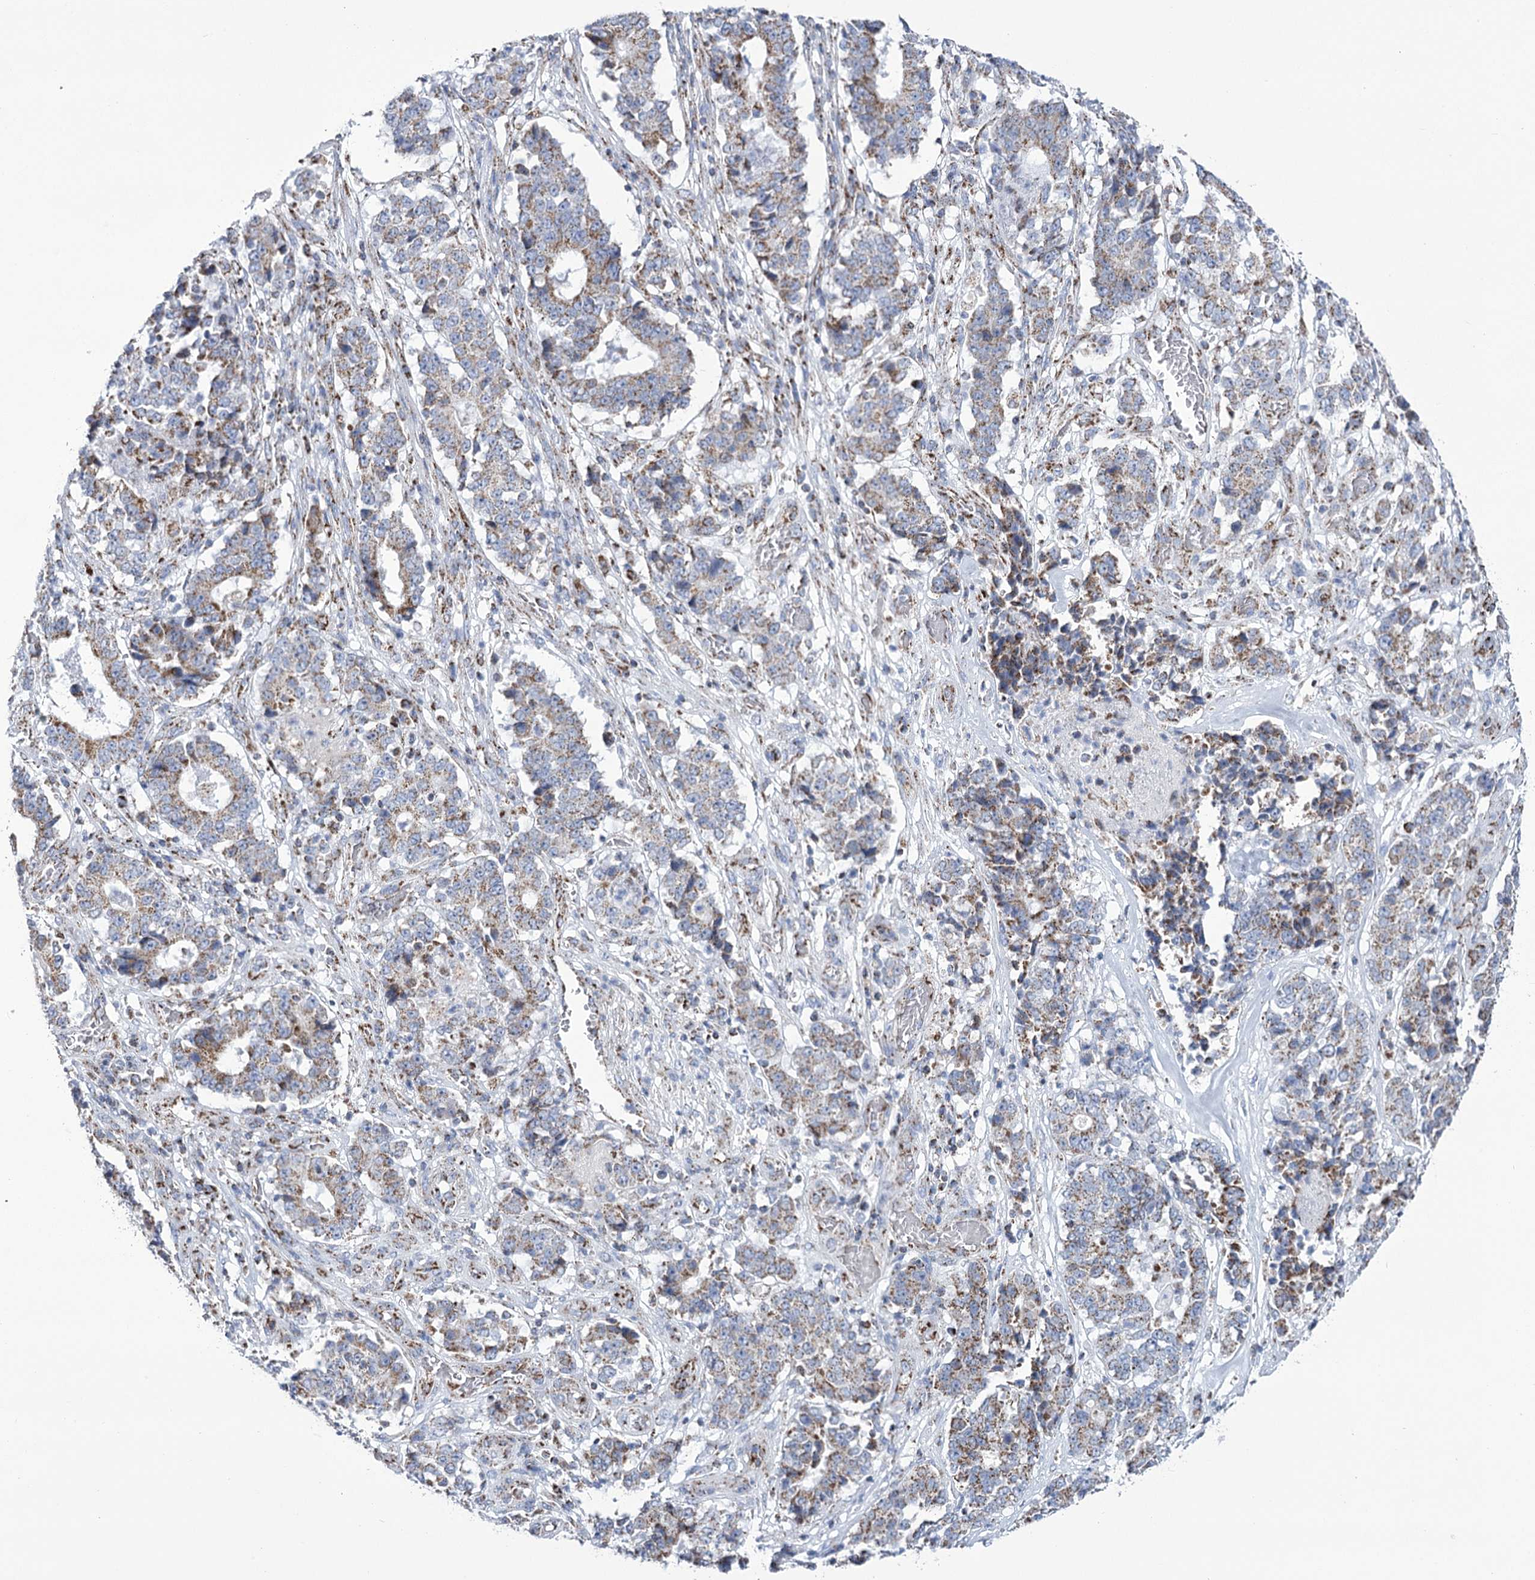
{"staining": {"intensity": "weak", "quantity": ">75%", "location": "cytoplasmic/membranous"}, "tissue": "stomach cancer", "cell_type": "Tumor cells", "image_type": "cancer", "snomed": [{"axis": "morphology", "description": "Adenocarcinoma, NOS"}, {"axis": "topography", "description": "Stomach"}], "caption": "Protein positivity by immunohistochemistry shows weak cytoplasmic/membranous positivity in about >75% of tumor cells in stomach cancer (adenocarcinoma).", "gene": "PDHB", "patient": {"sex": "male", "age": 59}}